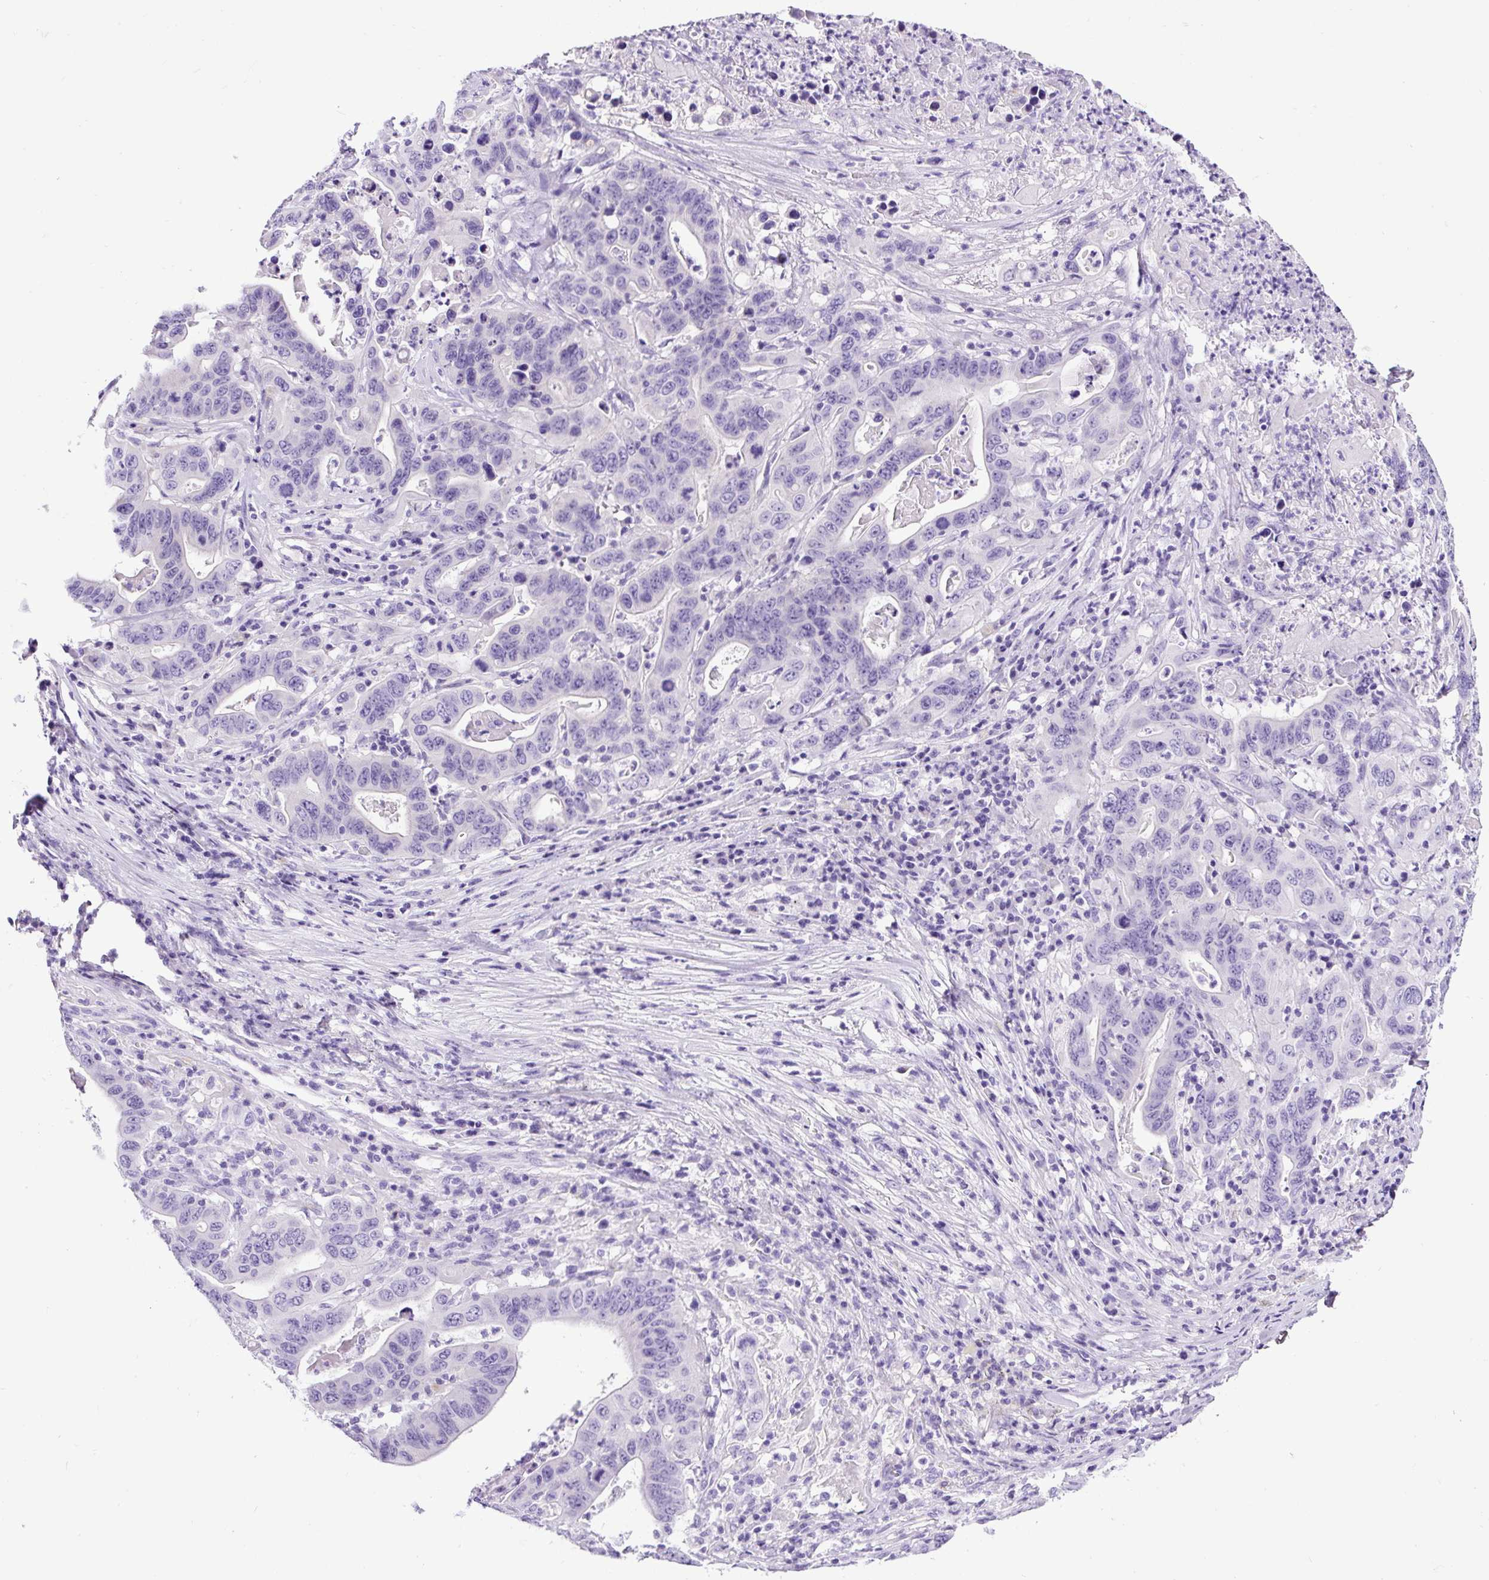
{"staining": {"intensity": "negative", "quantity": "none", "location": "none"}, "tissue": "lung cancer", "cell_type": "Tumor cells", "image_type": "cancer", "snomed": [{"axis": "morphology", "description": "Adenocarcinoma, NOS"}, {"axis": "topography", "description": "Lung"}], "caption": "IHC image of neoplastic tissue: lung cancer (adenocarcinoma) stained with DAB reveals no significant protein staining in tumor cells. Nuclei are stained in blue.", "gene": "PDIA2", "patient": {"sex": "female", "age": 60}}